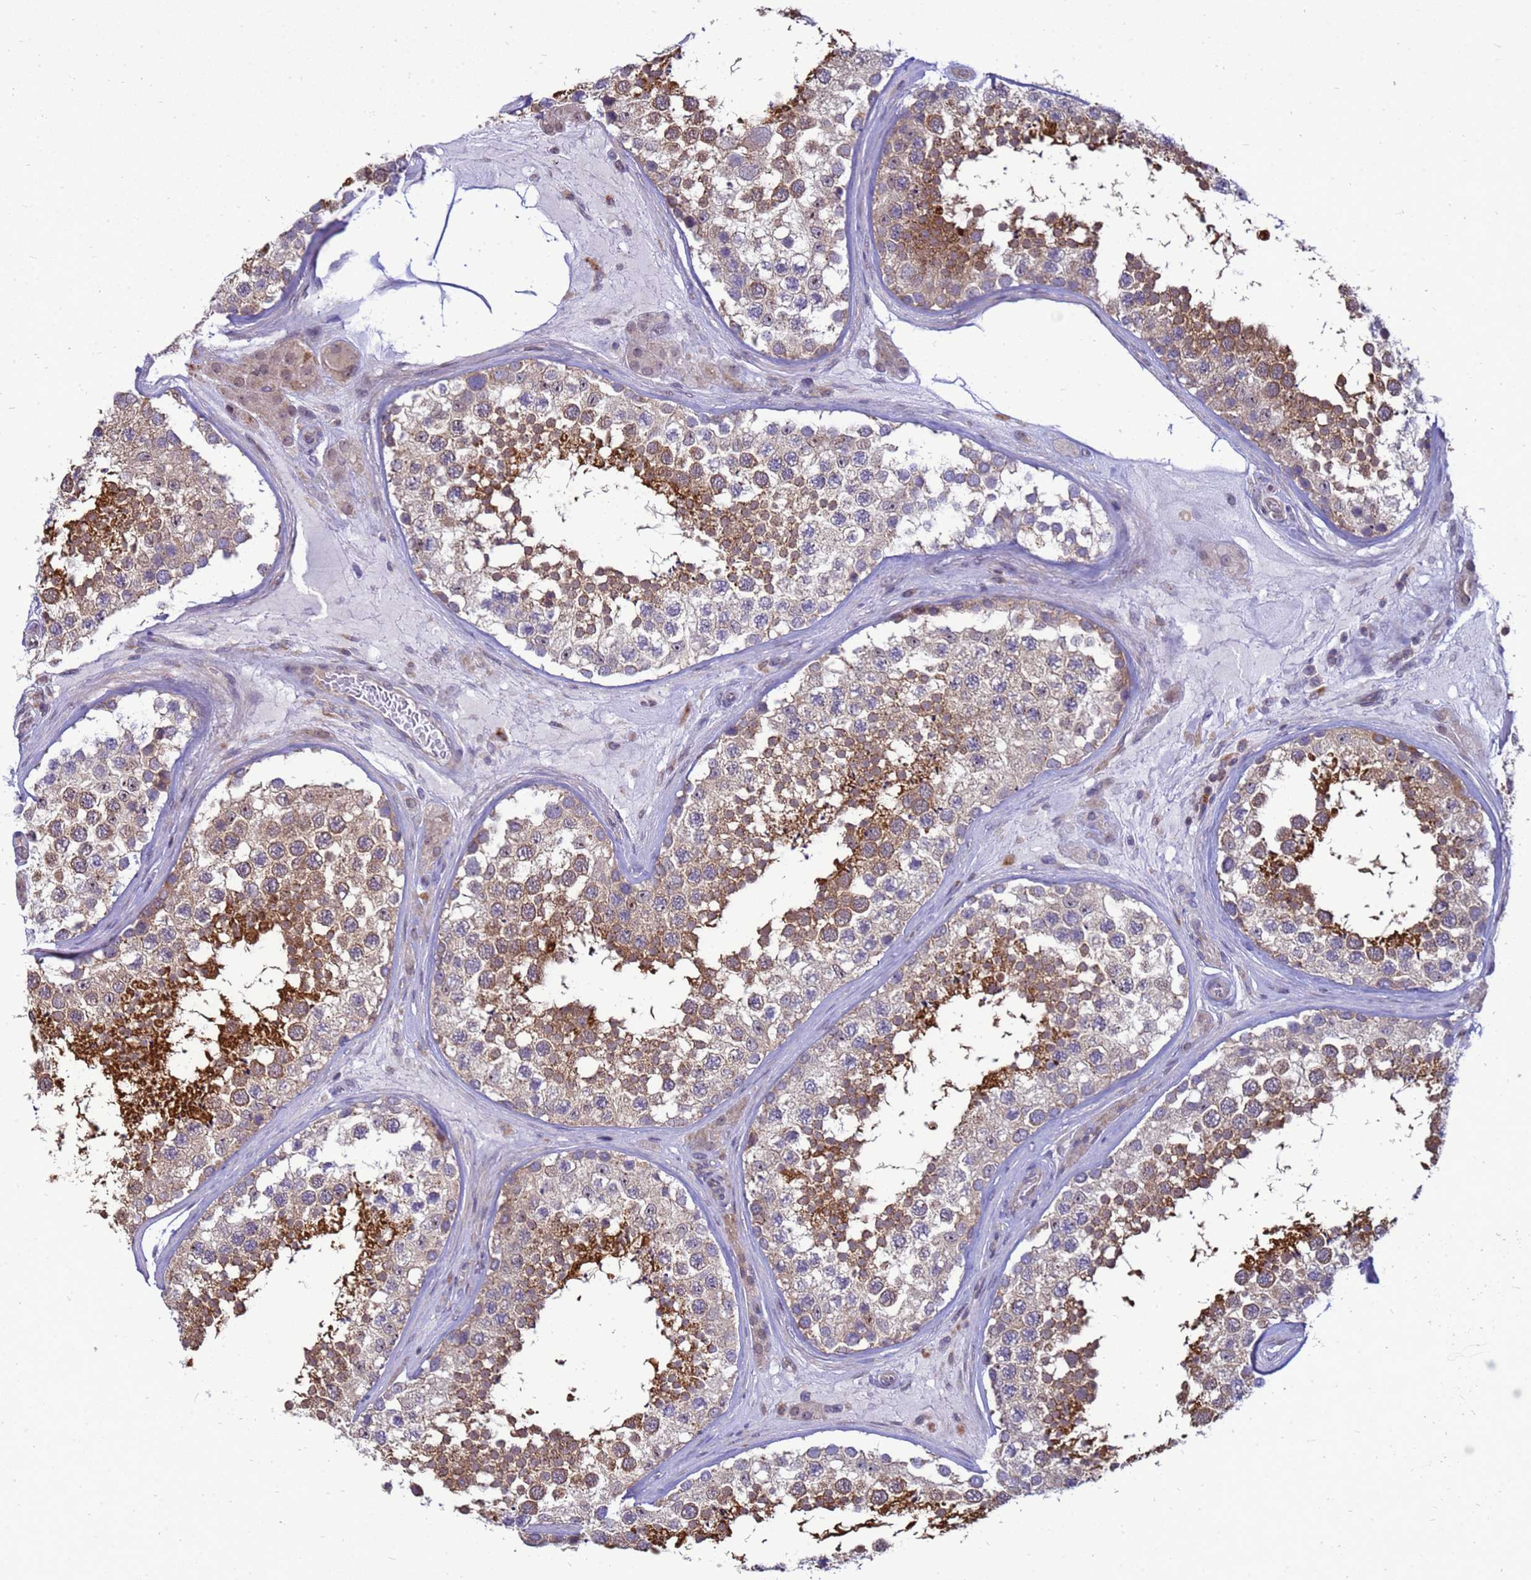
{"staining": {"intensity": "strong", "quantity": "25%-75%", "location": "cytoplasmic/membranous"}, "tissue": "testis", "cell_type": "Cells in seminiferous ducts", "image_type": "normal", "snomed": [{"axis": "morphology", "description": "Normal tissue, NOS"}, {"axis": "topography", "description": "Testis"}], "caption": "A brown stain labels strong cytoplasmic/membranous positivity of a protein in cells in seminiferous ducts of benign testis. The staining was performed using DAB (3,3'-diaminobenzidine) to visualize the protein expression in brown, while the nuclei were stained in blue with hematoxylin (Magnification: 20x).", "gene": "C12orf43", "patient": {"sex": "male", "age": 46}}